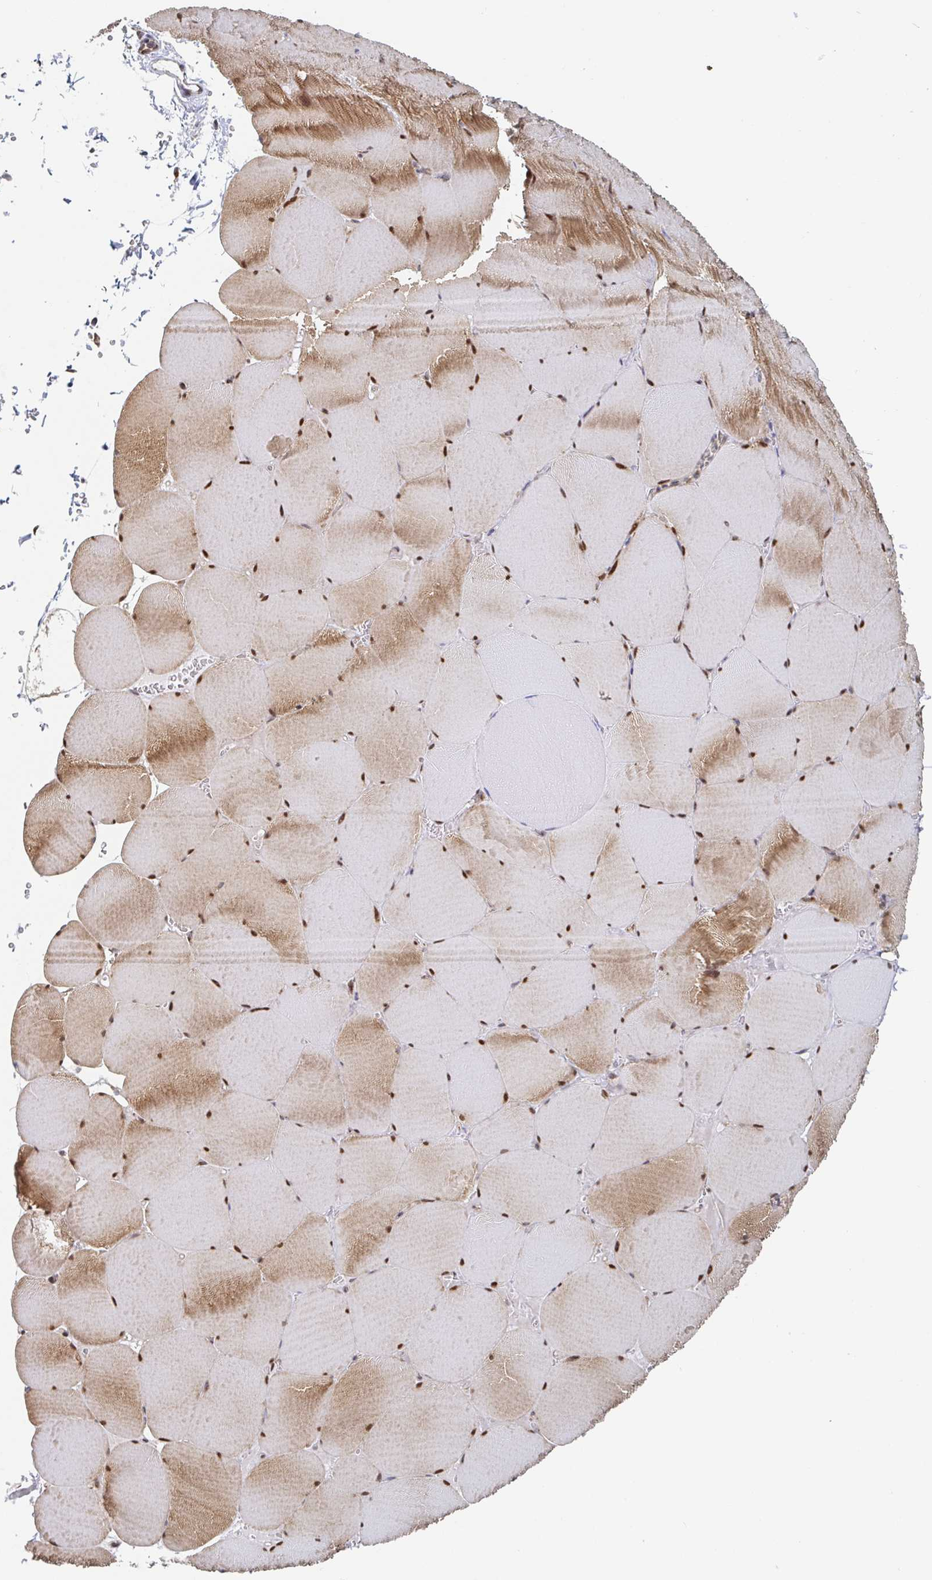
{"staining": {"intensity": "moderate", "quantity": ">75%", "location": "cytoplasmic/membranous,nuclear"}, "tissue": "skeletal muscle", "cell_type": "Myocytes", "image_type": "normal", "snomed": [{"axis": "morphology", "description": "Normal tissue, NOS"}, {"axis": "topography", "description": "Skeletal muscle"}, {"axis": "topography", "description": "Head-Neck"}], "caption": "Protein analysis of normal skeletal muscle demonstrates moderate cytoplasmic/membranous,nuclear expression in approximately >75% of myocytes.", "gene": "STARD8", "patient": {"sex": "male", "age": 66}}